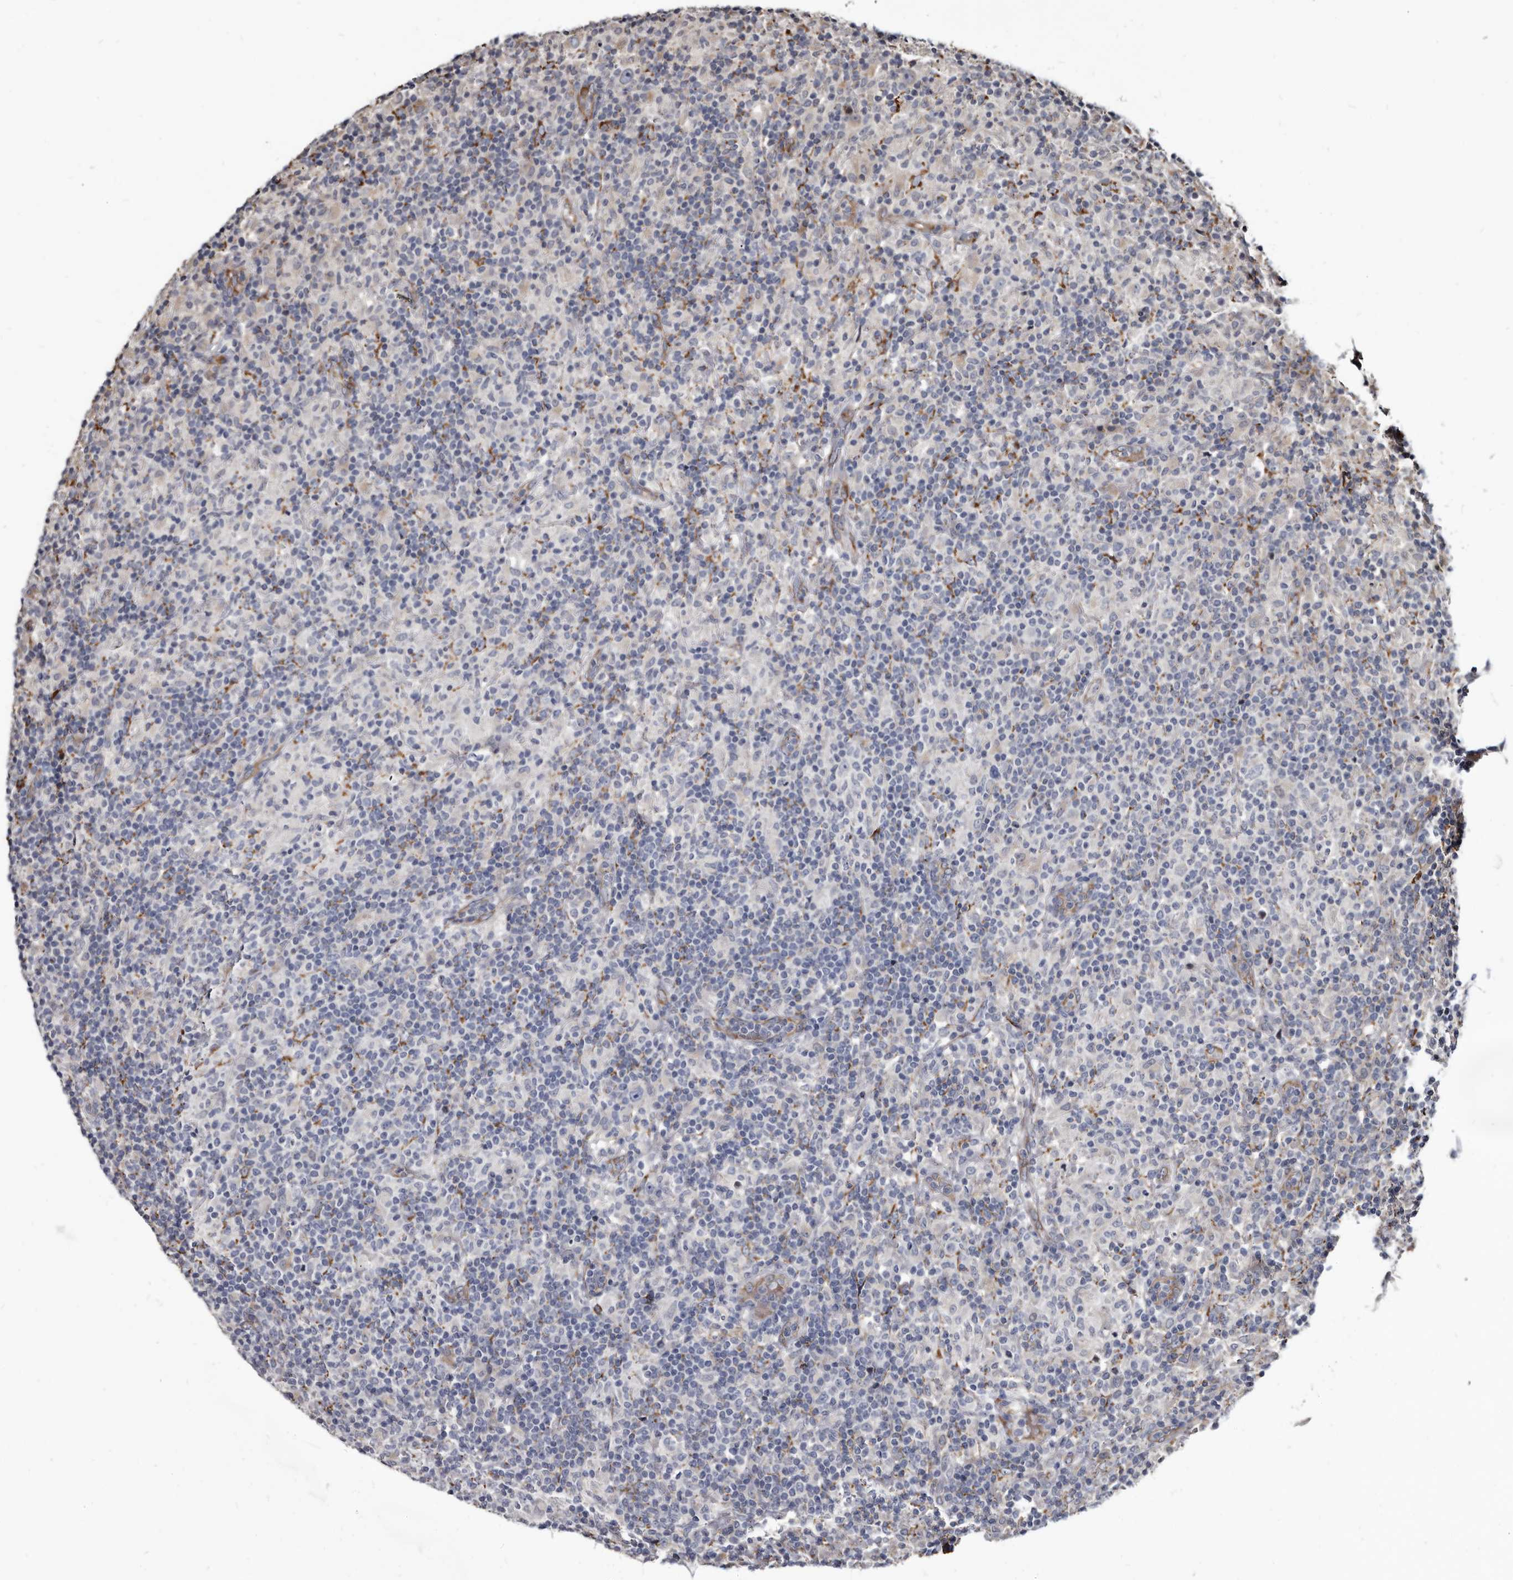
{"staining": {"intensity": "negative", "quantity": "none", "location": "none"}, "tissue": "lymphoma", "cell_type": "Tumor cells", "image_type": "cancer", "snomed": [{"axis": "morphology", "description": "Hodgkin's disease, NOS"}, {"axis": "topography", "description": "Lymph node"}], "caption": "There is no significant staining in tumor cells of Hodgkin's disease.", "gene": "CTSA", "patient": {"sex": "male", "age": 70}}